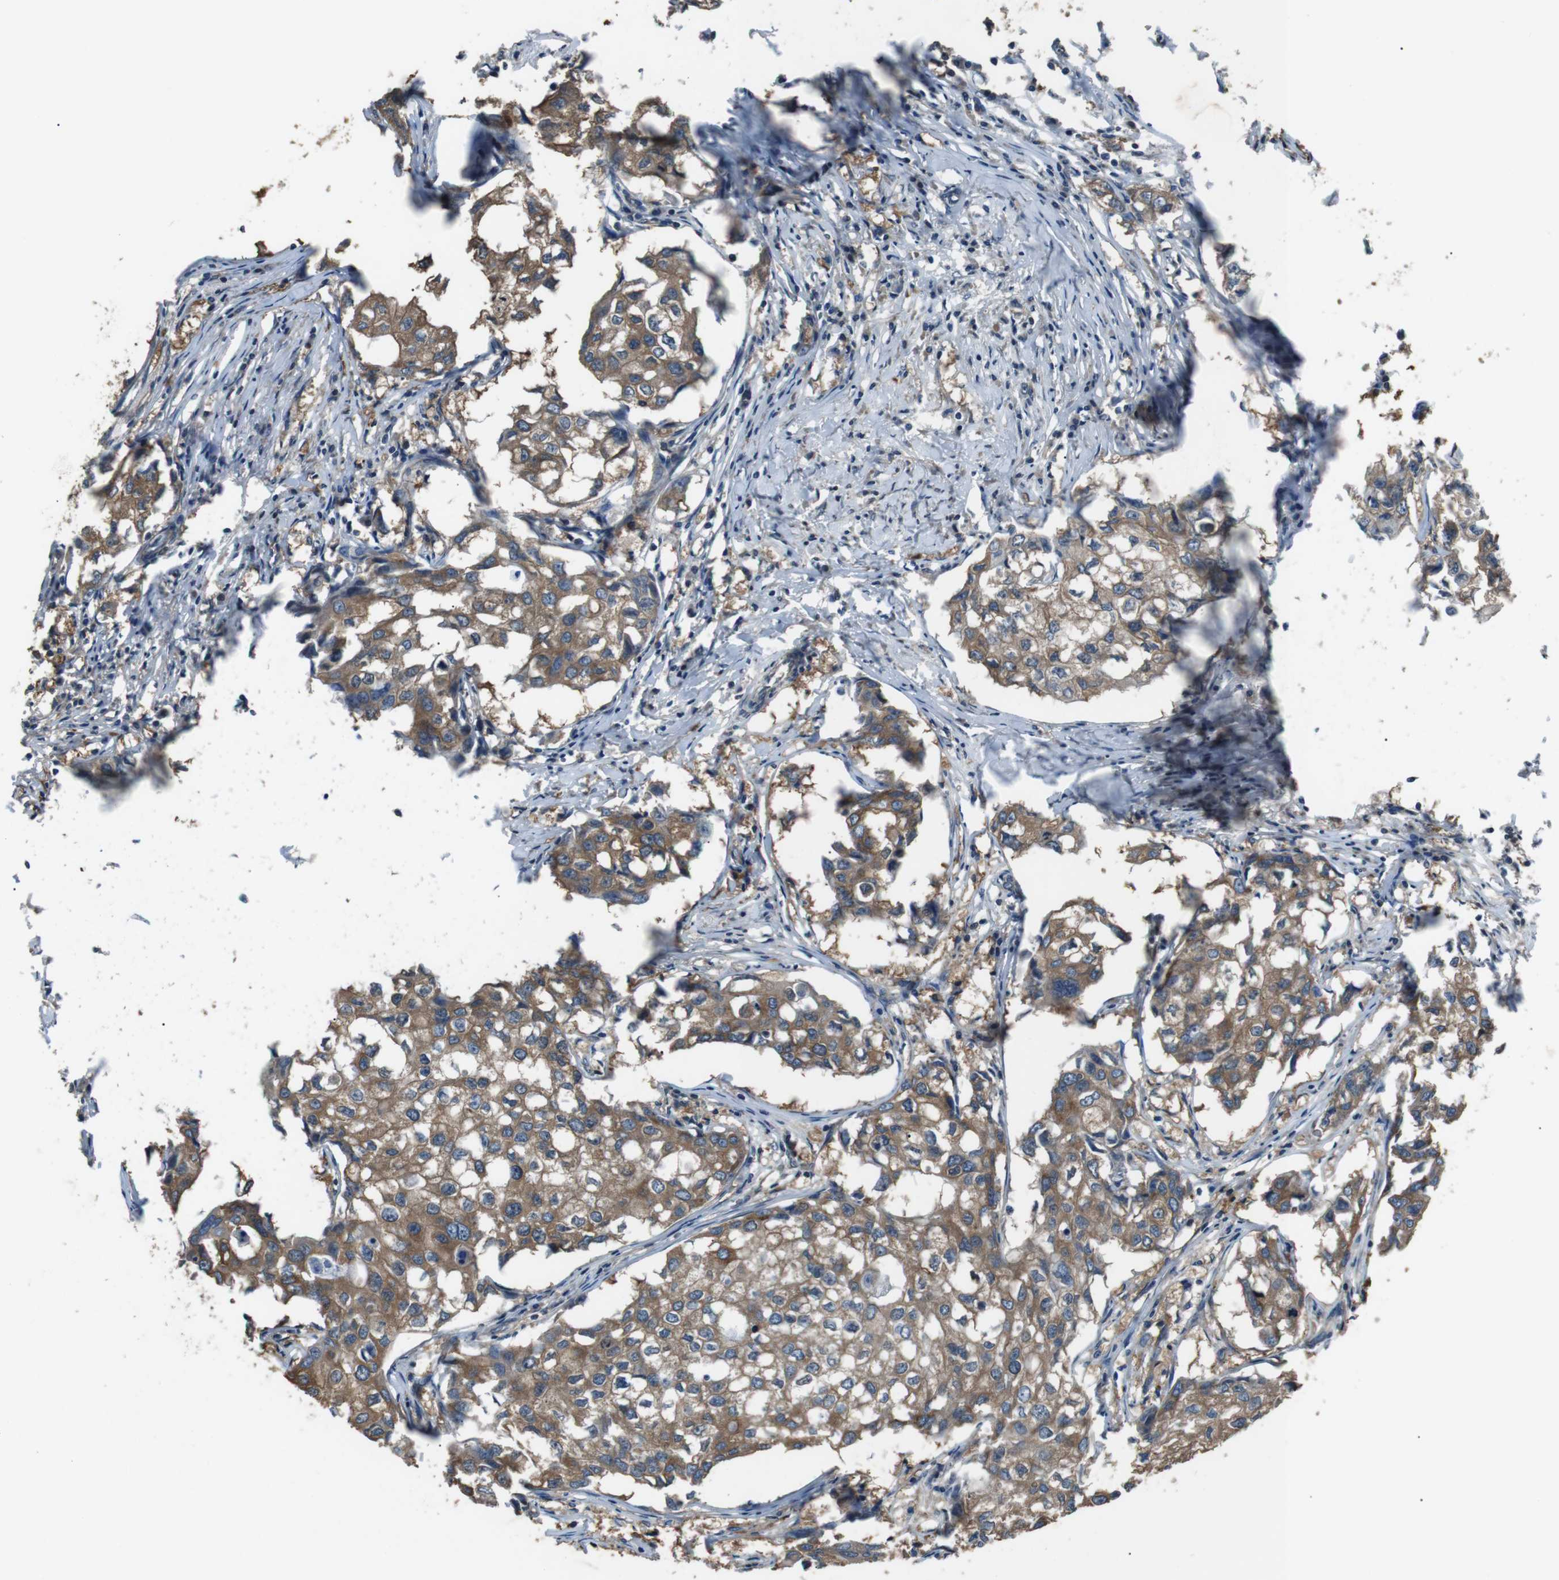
{"staining": {"intensity": "moderate", "quantity": ">75%", "location": "cytoplasmic/membranous"}, "tissue": "breast cancer", "cell_type": "Tumor cells", "image_type": "cancer", "snomed": [{"axis": "morphology", "description": "Duct carcinoma"}, {"axis": "topography", "description": "Breast"}], "caption": "Protein expression analysis of human breast invasive ductal carcinoma reveals moderate cytoplasmic/membranous staining in about >75% of tumor cells. The protein of interest is shown in brown color, while the nuclei are stained blue.", "gene": "GPR161", "patient": {"sex": "female", "age": 27}}